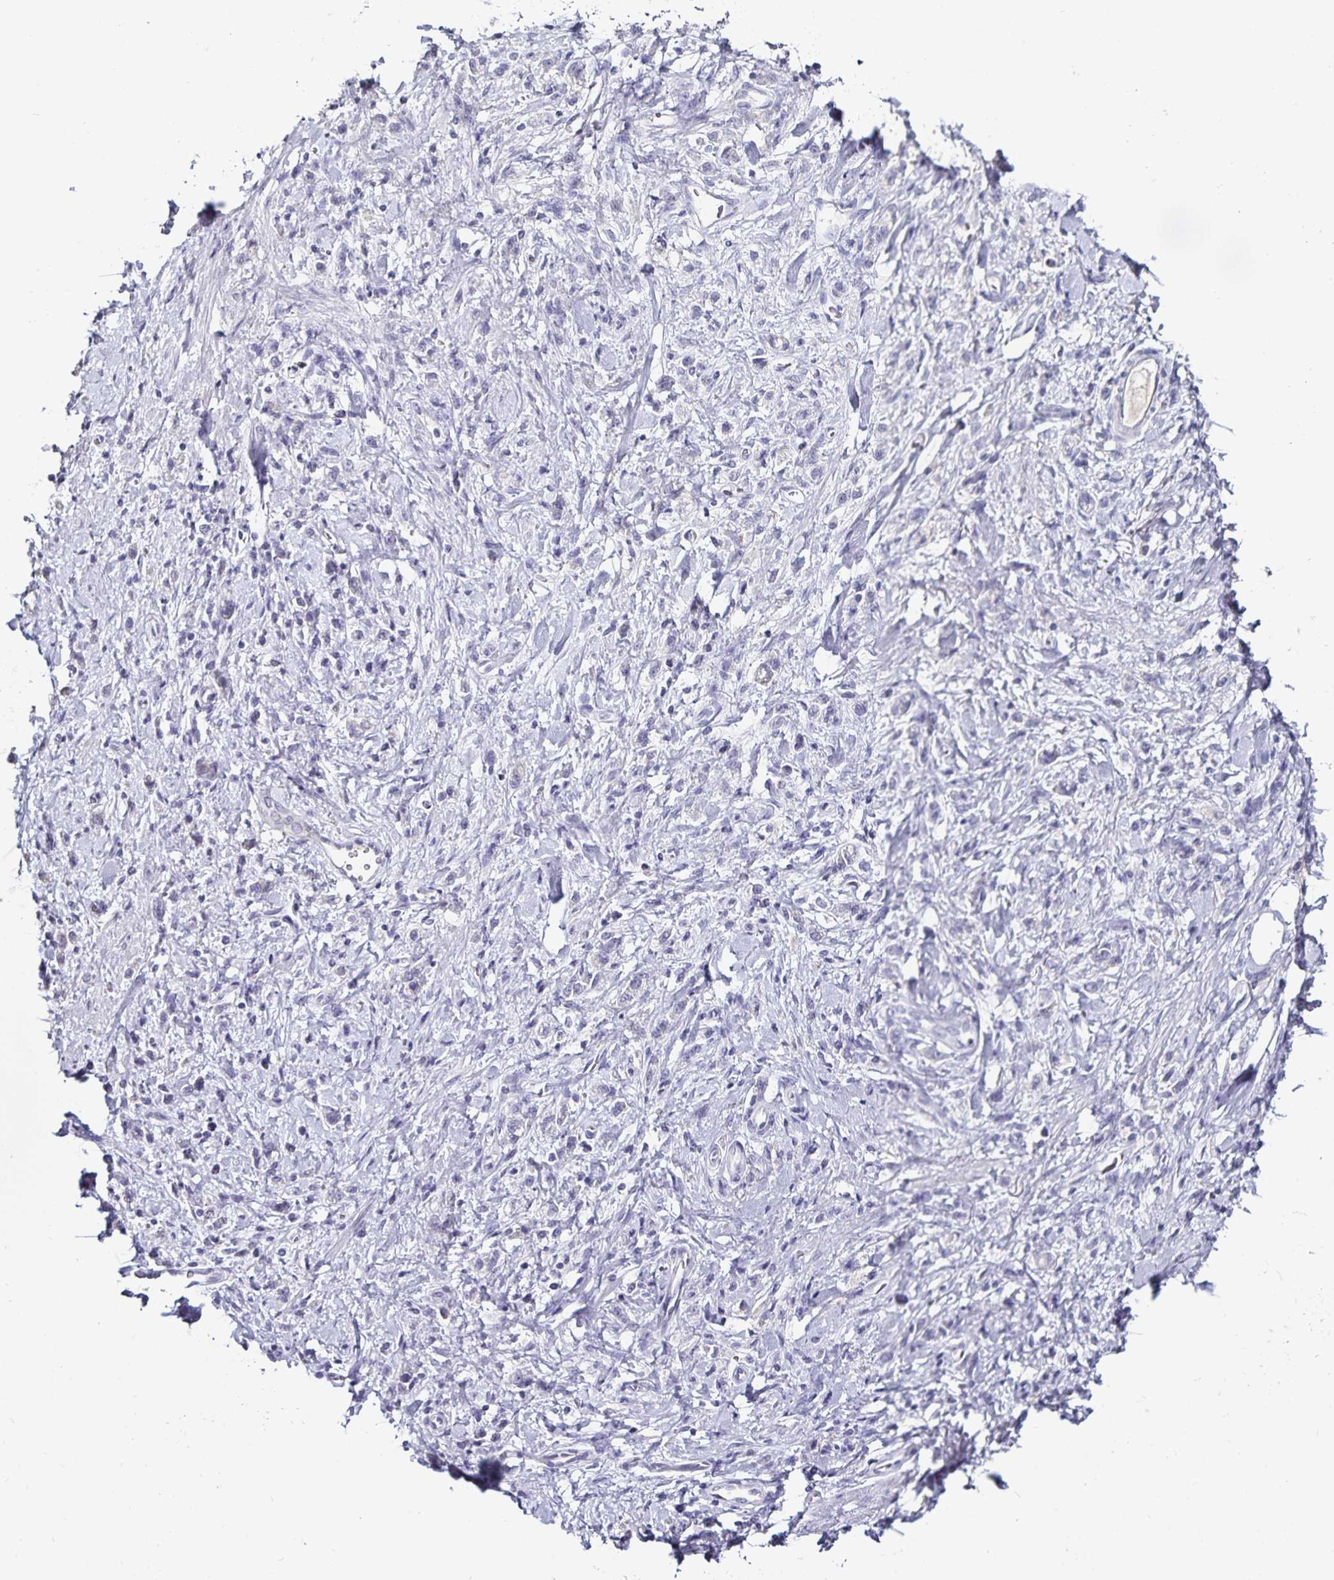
{"staining": {"intensity": "negative", "quantity": "none", "location": "none"}, "tissue": "stomach cancer", "cell_type": "Tumor cells", "image_type": "cancer", "snomed": [{"axis": "morphology", "description": "Adenocarcinoma, NOS"}, {"axis": "topography", "description": "Stomach"}], "caption": "Tumor cells show no significant positivity in stomach cancer (adenocarcinoma). (Brightfield microscopy of DAB IHC at high magnification).", "gene": "TTR", "patient": {"sex": "male", "age": 77}}